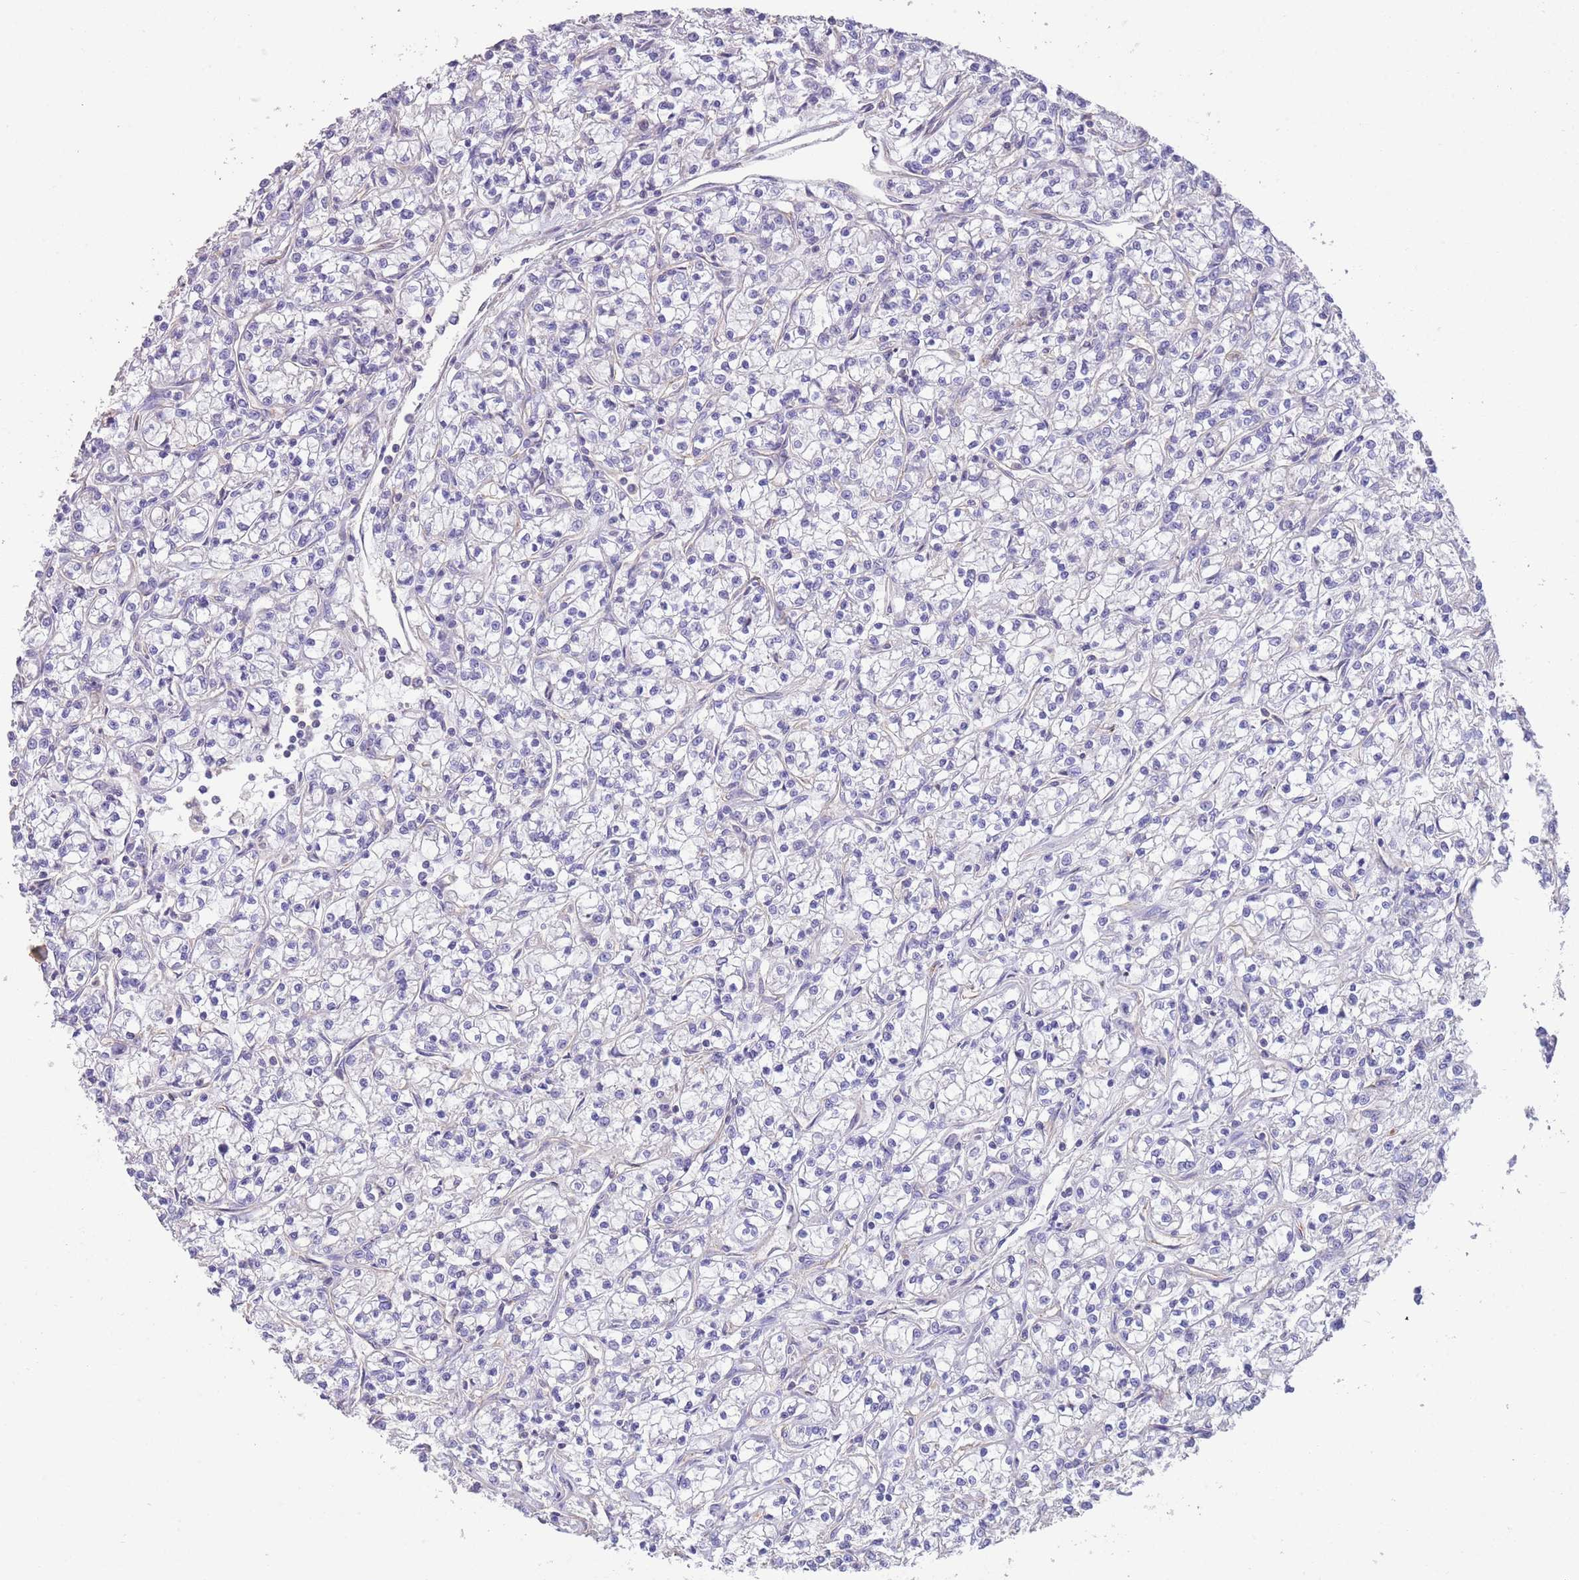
{"staining": {"intensity": "negative", "quantity": "none", "location": "none"}, "tissue": "renal cancer", "cell_type": "Tumor cells", "image_type": "cancer", "snomed": [{"axis": "morphology", "description": "Adenocarcinoma, NOS"}, {"axis": "topography", "description": "Kidney"}], "caption": "A histopathology image of renal adenocarcinoma stained for a protein shows no brown staining in tumor cells.", "gene": "SFTPA1", "patient": {"sex": "female", "age": 59}}